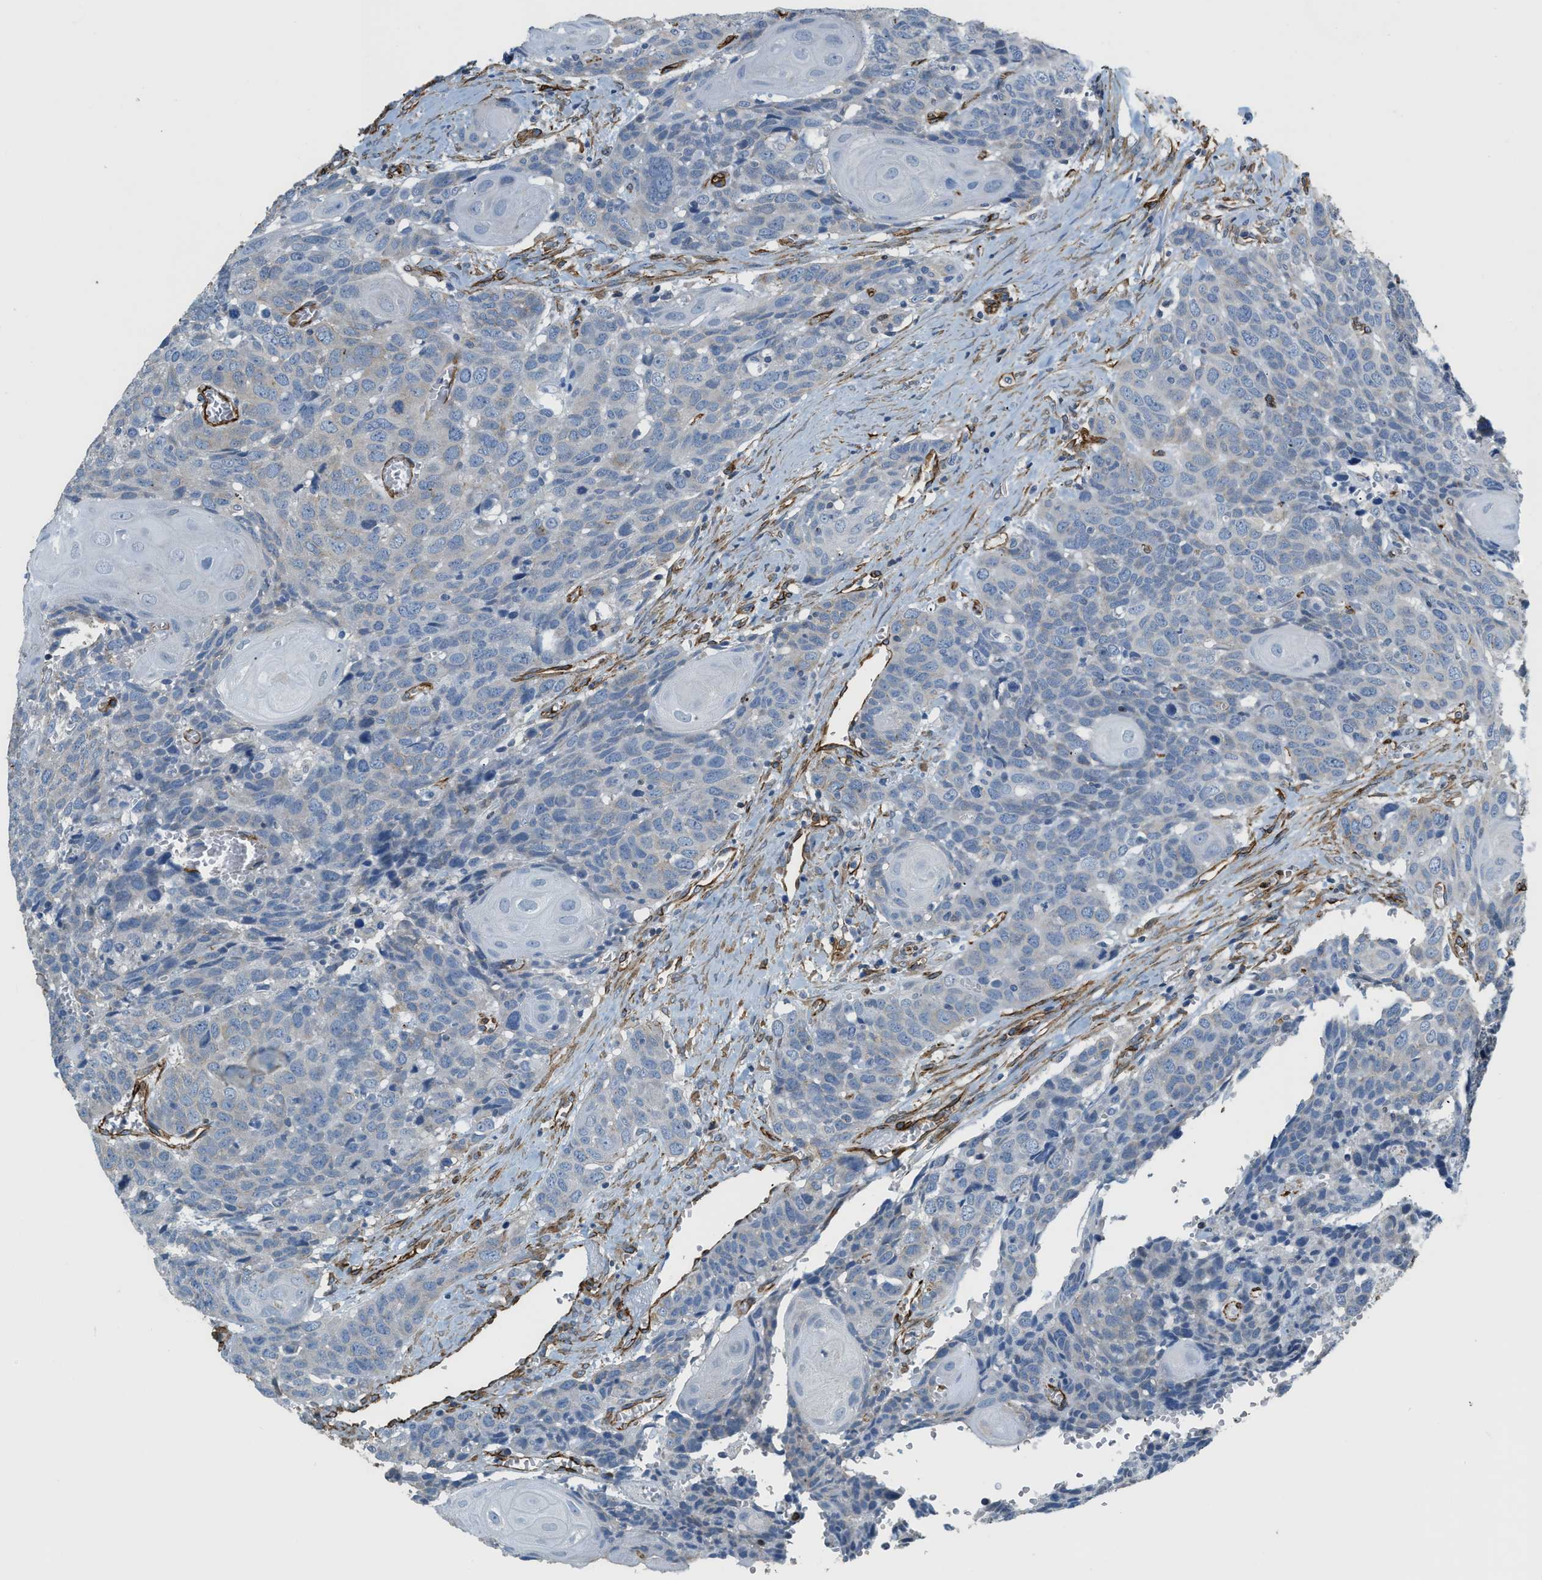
{"staining": {"intensity": "weak", "quantity": ">75%", "location": "cytoplasmic/membranous"}, "tissue": "head and neck cancer", "cell_type": "Tumor cells", "image_type": "cancer", "snomed": [{"axis": "morphology", "description": "Squamous cell carcinoma, NOS"}, {"axis": "topography", "description": "Head-Neck"}], "caption": "The image displays staining of head and neck squamous cell carcinoma, revealing weak cytoplasmic/membranous protein staining (brown color) within tumor cells. Using DAB (3,3'-diaminobenzidine) (brown) and hematoxylin (blue) stains, captured at high magnification using brightfield microscopy.", "gene": "TMEM43", "patient": {"sex": "male", "age": 66}}